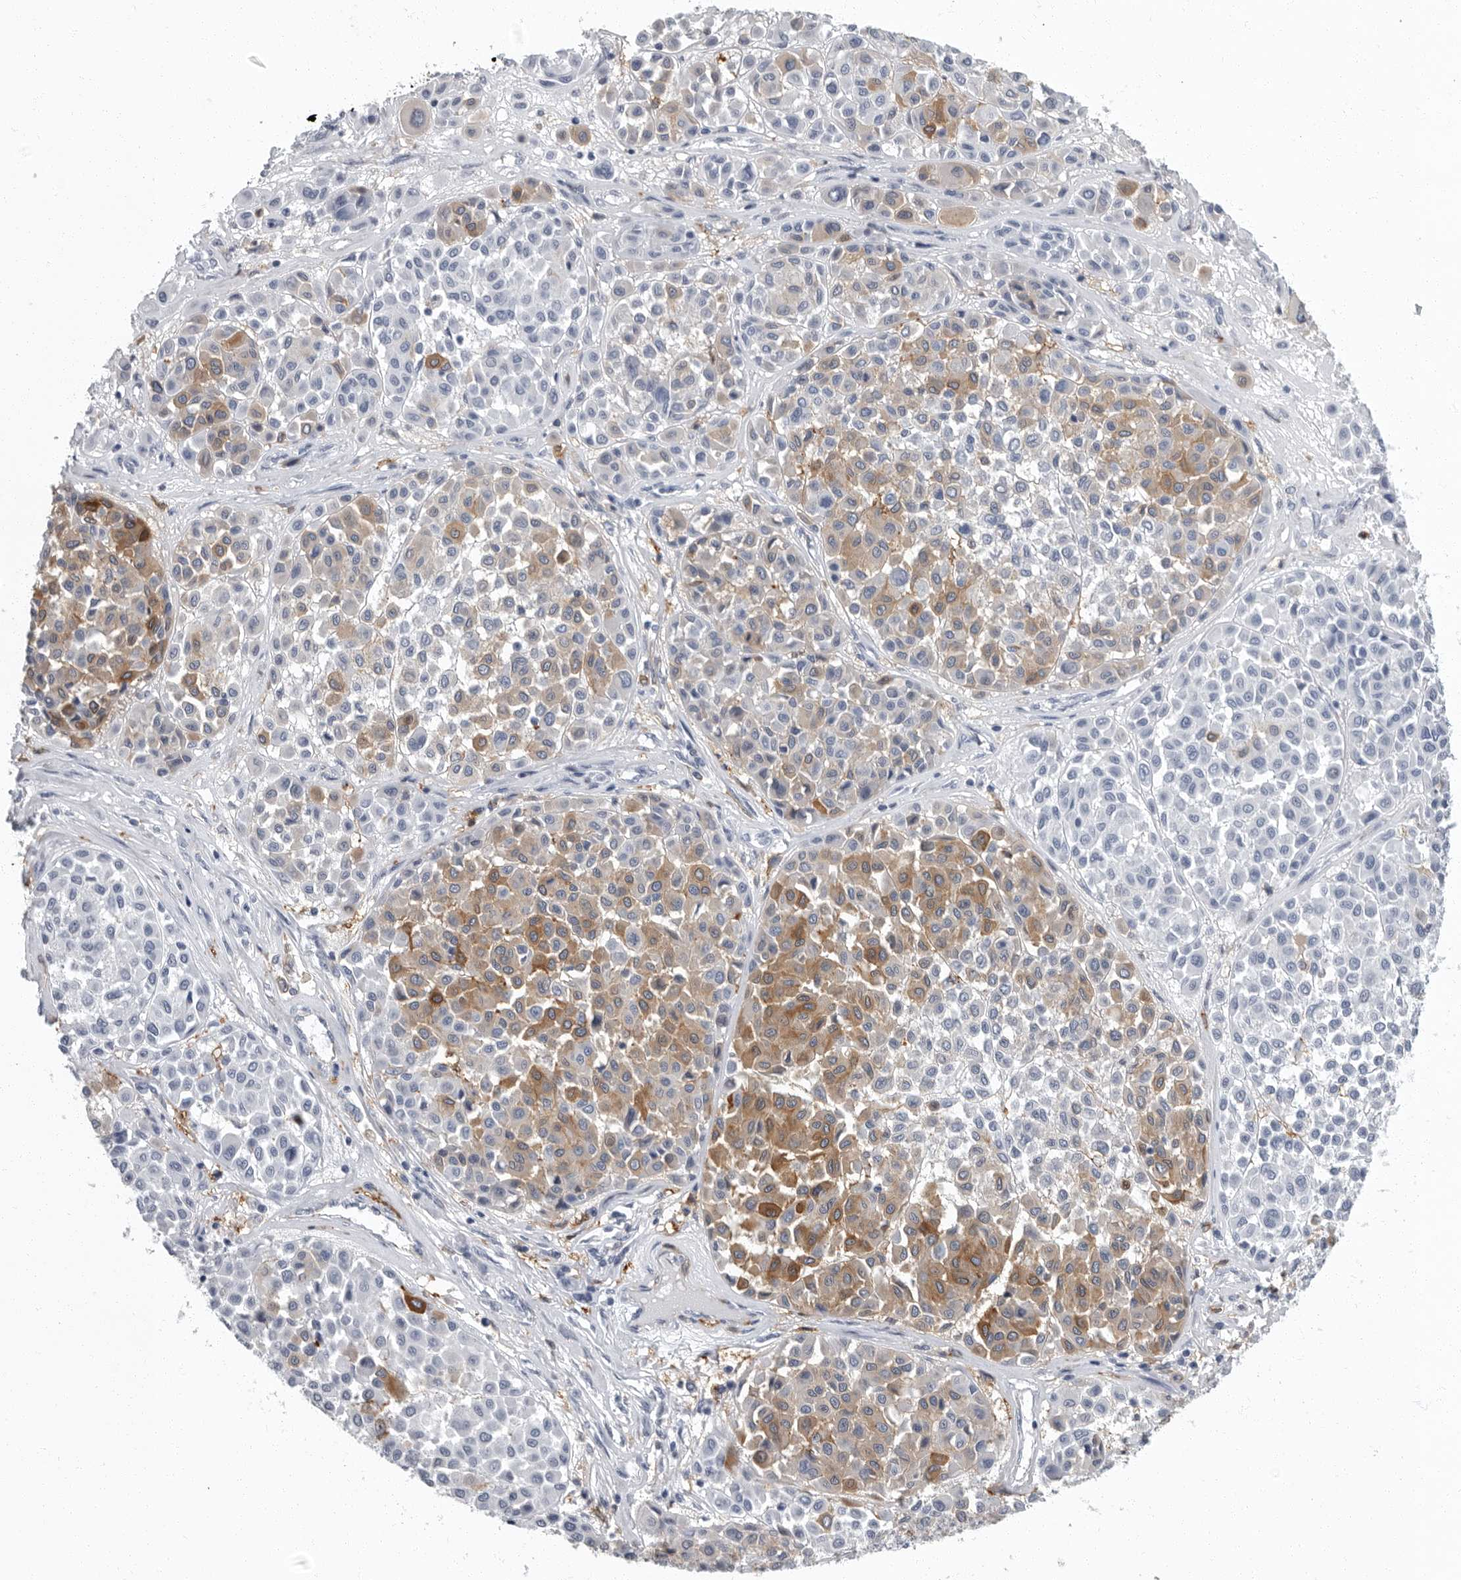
{"staining": {"intensity": "moderate", "quantity": "25%-75%", "location": "cytoplasmic/membranous"}, "tissue": "melanoma", "cell_type": "Tumor cells", "image_type": "cancer", "snomed": [{"axis": "morphology", "description": "Malignant melanoma, Metastatic site"}, {"axis": "topography", "description": "Soft tissue"}], "caption": "IHC of malignant melanoma (metastatic site) demonstrates medium levels of moderate cytoplasmic/membranous positivity in approximately 25%-75% of tumor cells.", "gene": "FCER1G", "patient": {"sex": "male", "age": 41}}